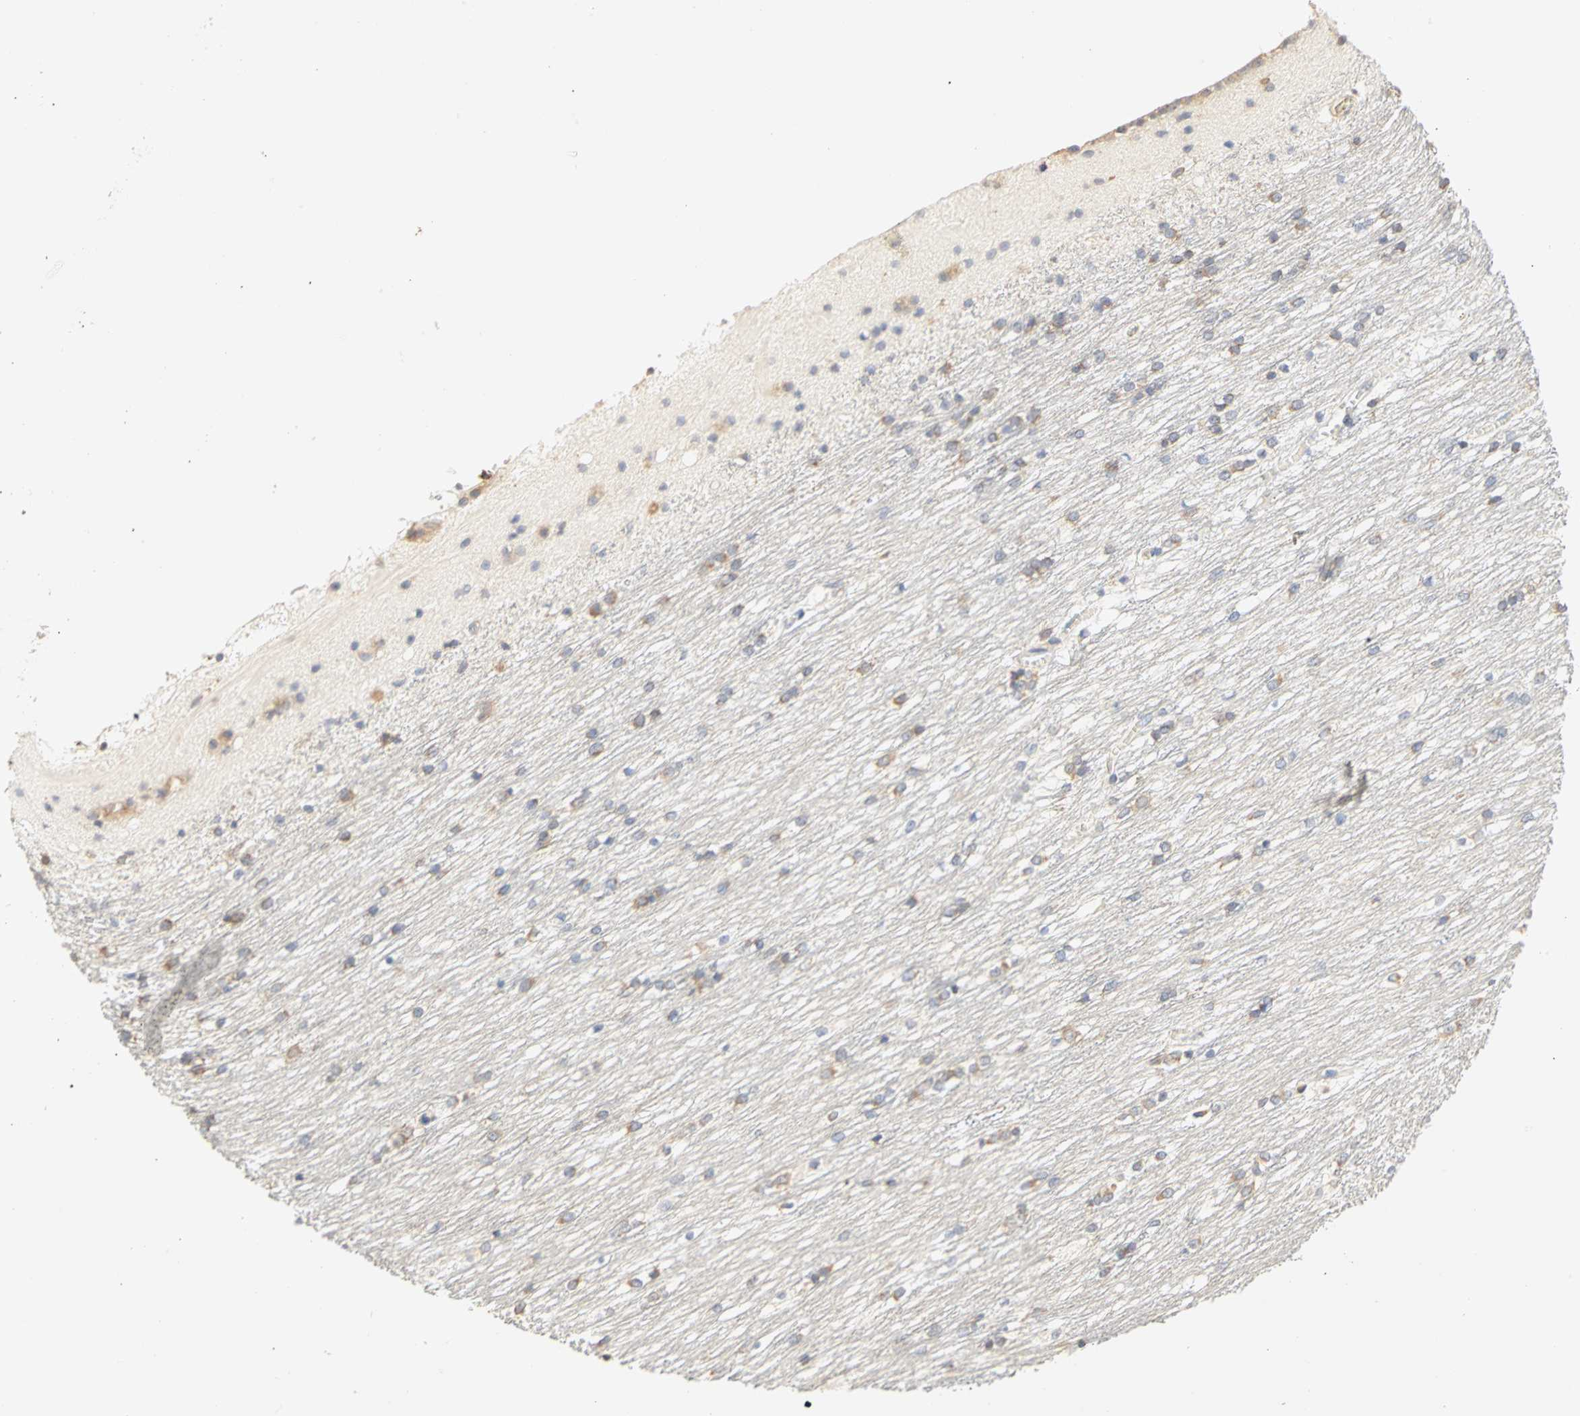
{"staining": {"intensity": "negative", "quantity": "none", "location": "none"}, "tissue": "caudate", "cell_type": "Glial cells", "image_type": "normal", "snomed": [{"axis": "morphology", "description": "Normal tissue, NOS"}, {"axis": "topography", "description": "Lateral ventricle wall"}], "caption": "Glial cells show no significant protein positivity in benign caudate. Nuclei are stained in blue.", "gene": "GNRH2", "patient": {"sex": "female", "age": 19}}